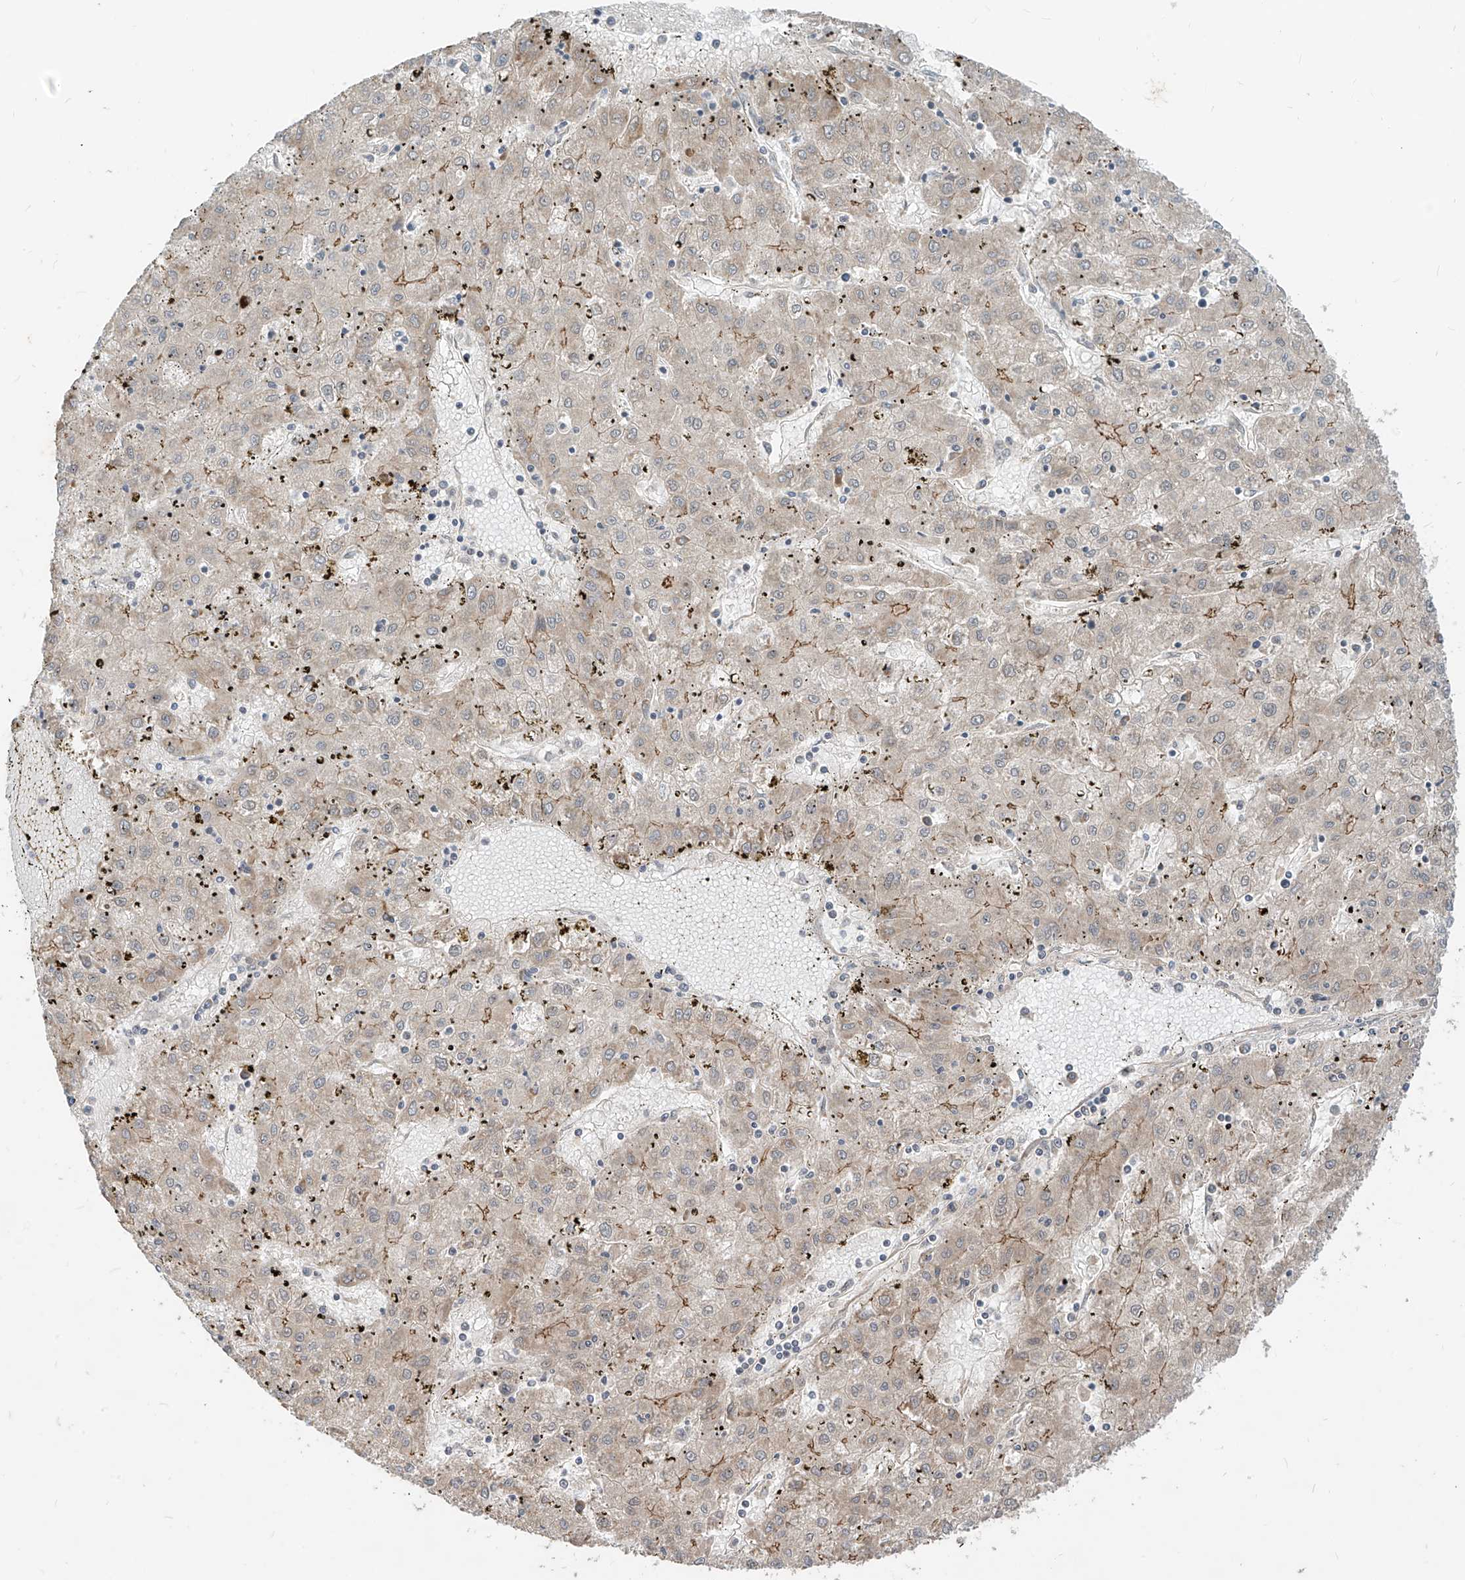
{"staining": {"intensity": "weak", "quantity": "<25%", "location": "cytoplasmic/membranous"}, "tissue": "liver cancer", "cell_type": "Tumor cells", "image_type": "cancer", "snomed": [{"axis": "morphology", "description": "Carcinoma, Hepatocellular, NOS"}, {"axis": "topography", "description": "Liver"}], "caption": "Tumor cells are negative for brown protein staining in hepatocellular carcinoma (liver).", "gene": "MTUS2", "patient": {"sex": "male", "age": 72}}